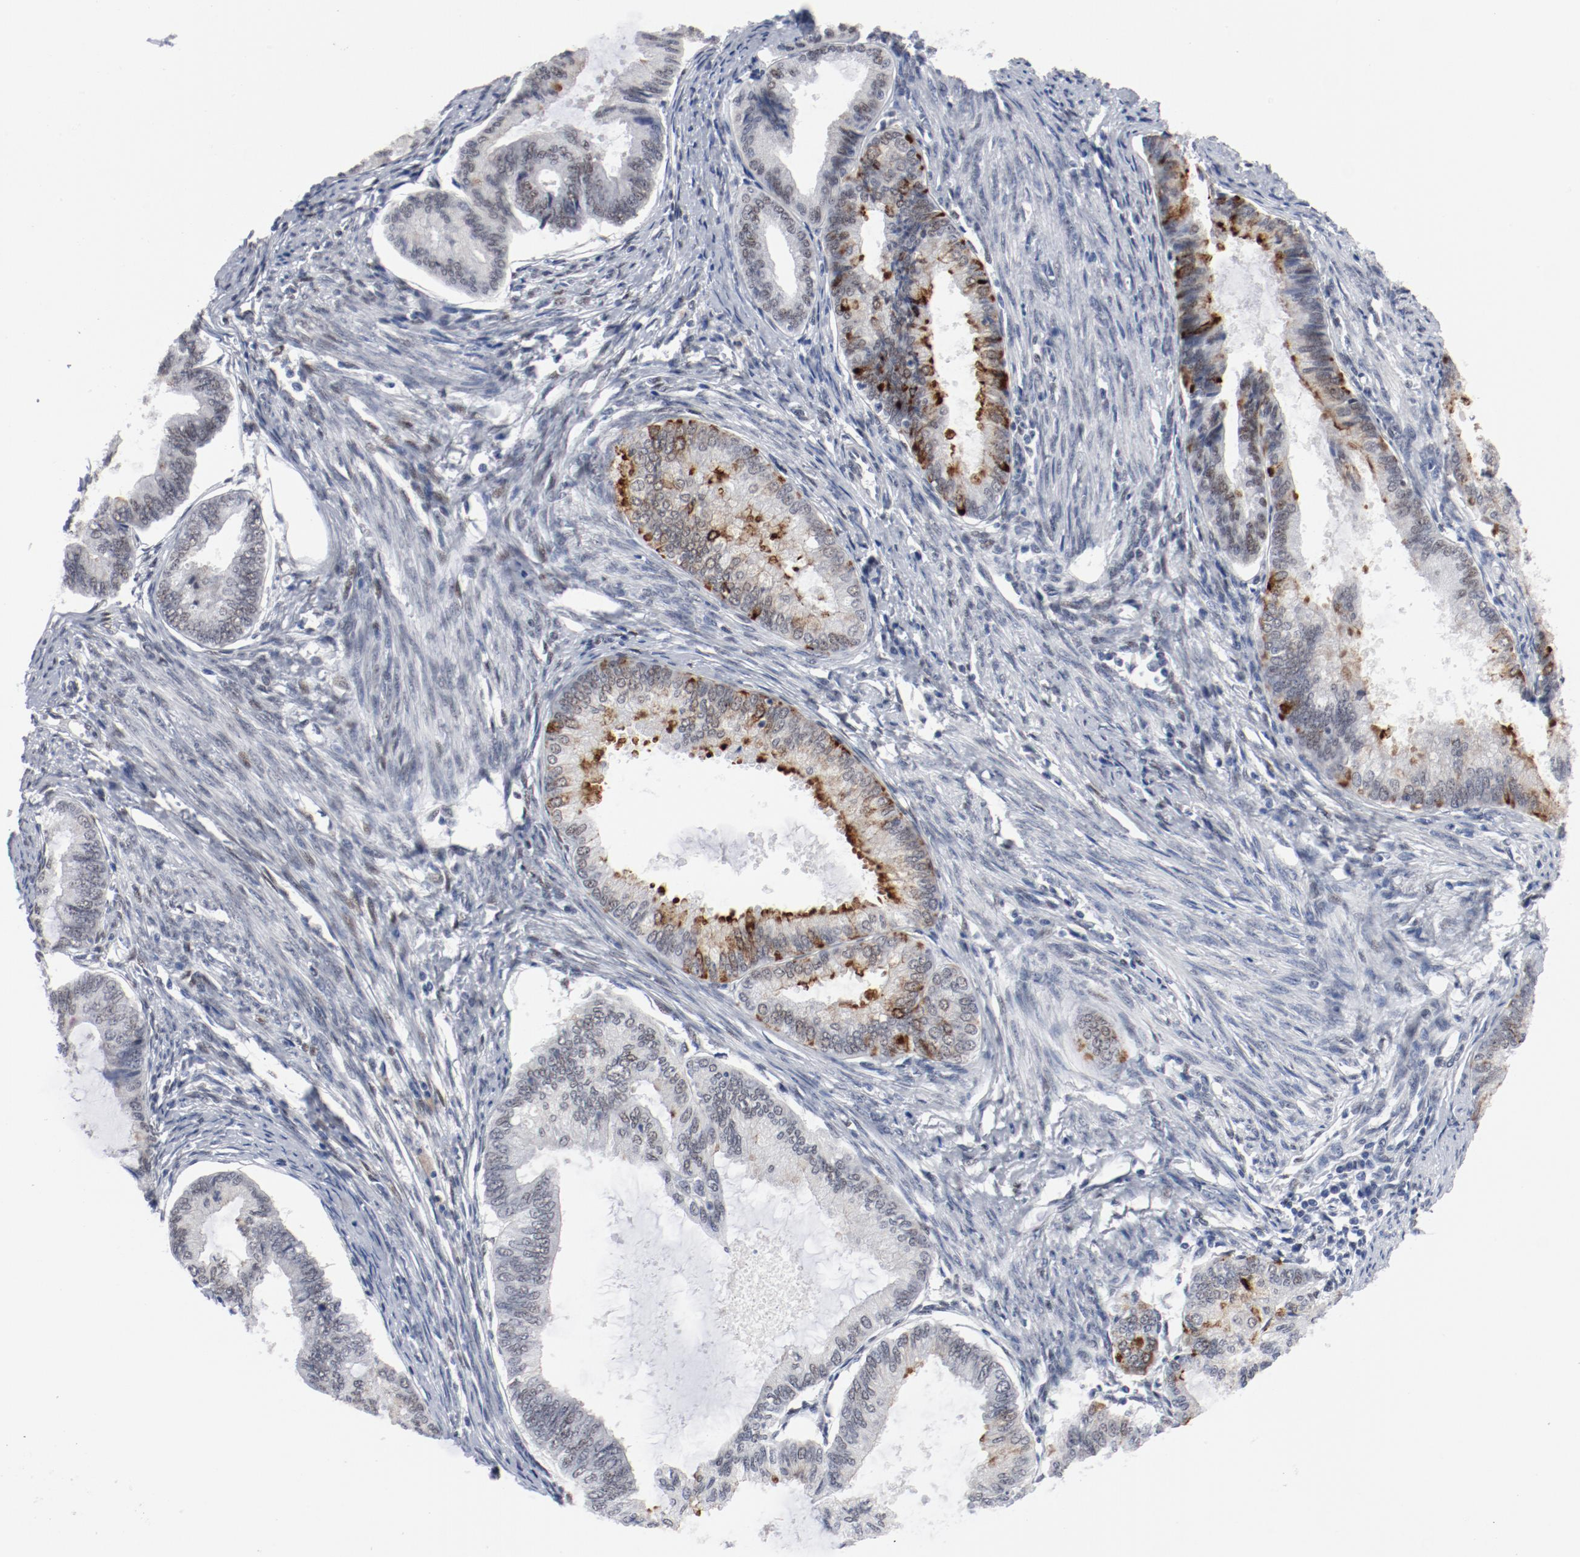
{"staining": {"intensity": "strong", "quantity": "<25%", "location": "cytoplasmic/membranous"}, "tissue": "endometrial cancer", "cell_type": "Tumor cells", "image_type": "cancer", "snomed": [{"axis": "morphology", "description": "Adenocarcinoma, NOS"}, {"axis": "topography", "description": "Endometrium"}], "caption": "This is an image of IHC staining of endometrial cancer, which shows strong positivity in the cytoplasmic/membranous of tumor cells.", "gene": "ARNT", "patient": {"sex": "female", "age": 86}}